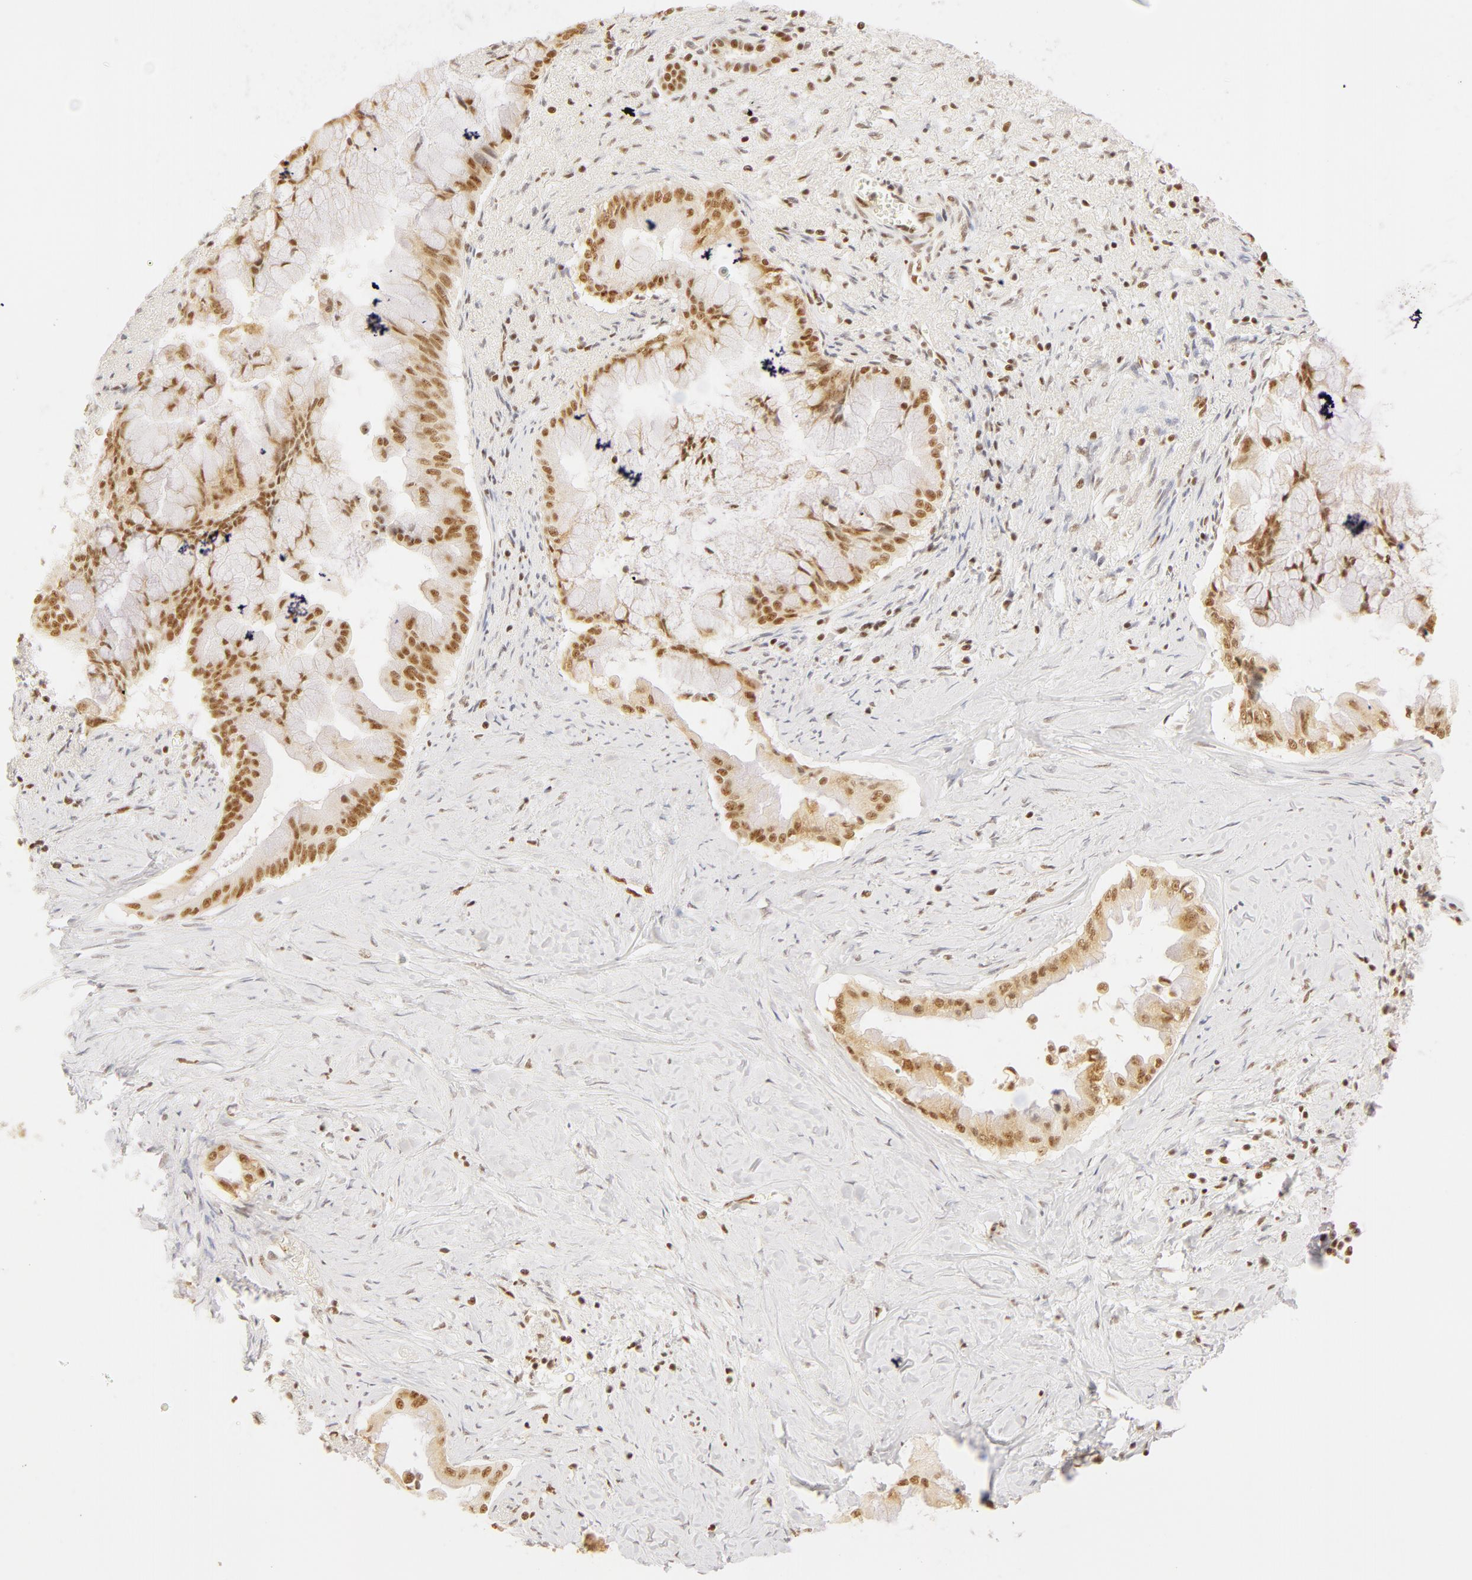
{"staining": {"intensity": "moderate", "quantity": ">75%", "location": "nuclear"}, "tissue": "pancreatic cancer", "cell_type": "Tumor cells", "image_type": "cancer", "snomed": [{"axis": "morphology", "description": "Adenocarcinoma, NOS"}, {"axis": "topography", "description": "Pancreas"}], "caption": "Immunohistochemistry of human pancreatic adenocarcinoma reveals medium levels of moderate nuclear positivity in approximately >75% of tumor cells.", "gene": "RBM39", "patient": {"sex": "male", "age": 59}}